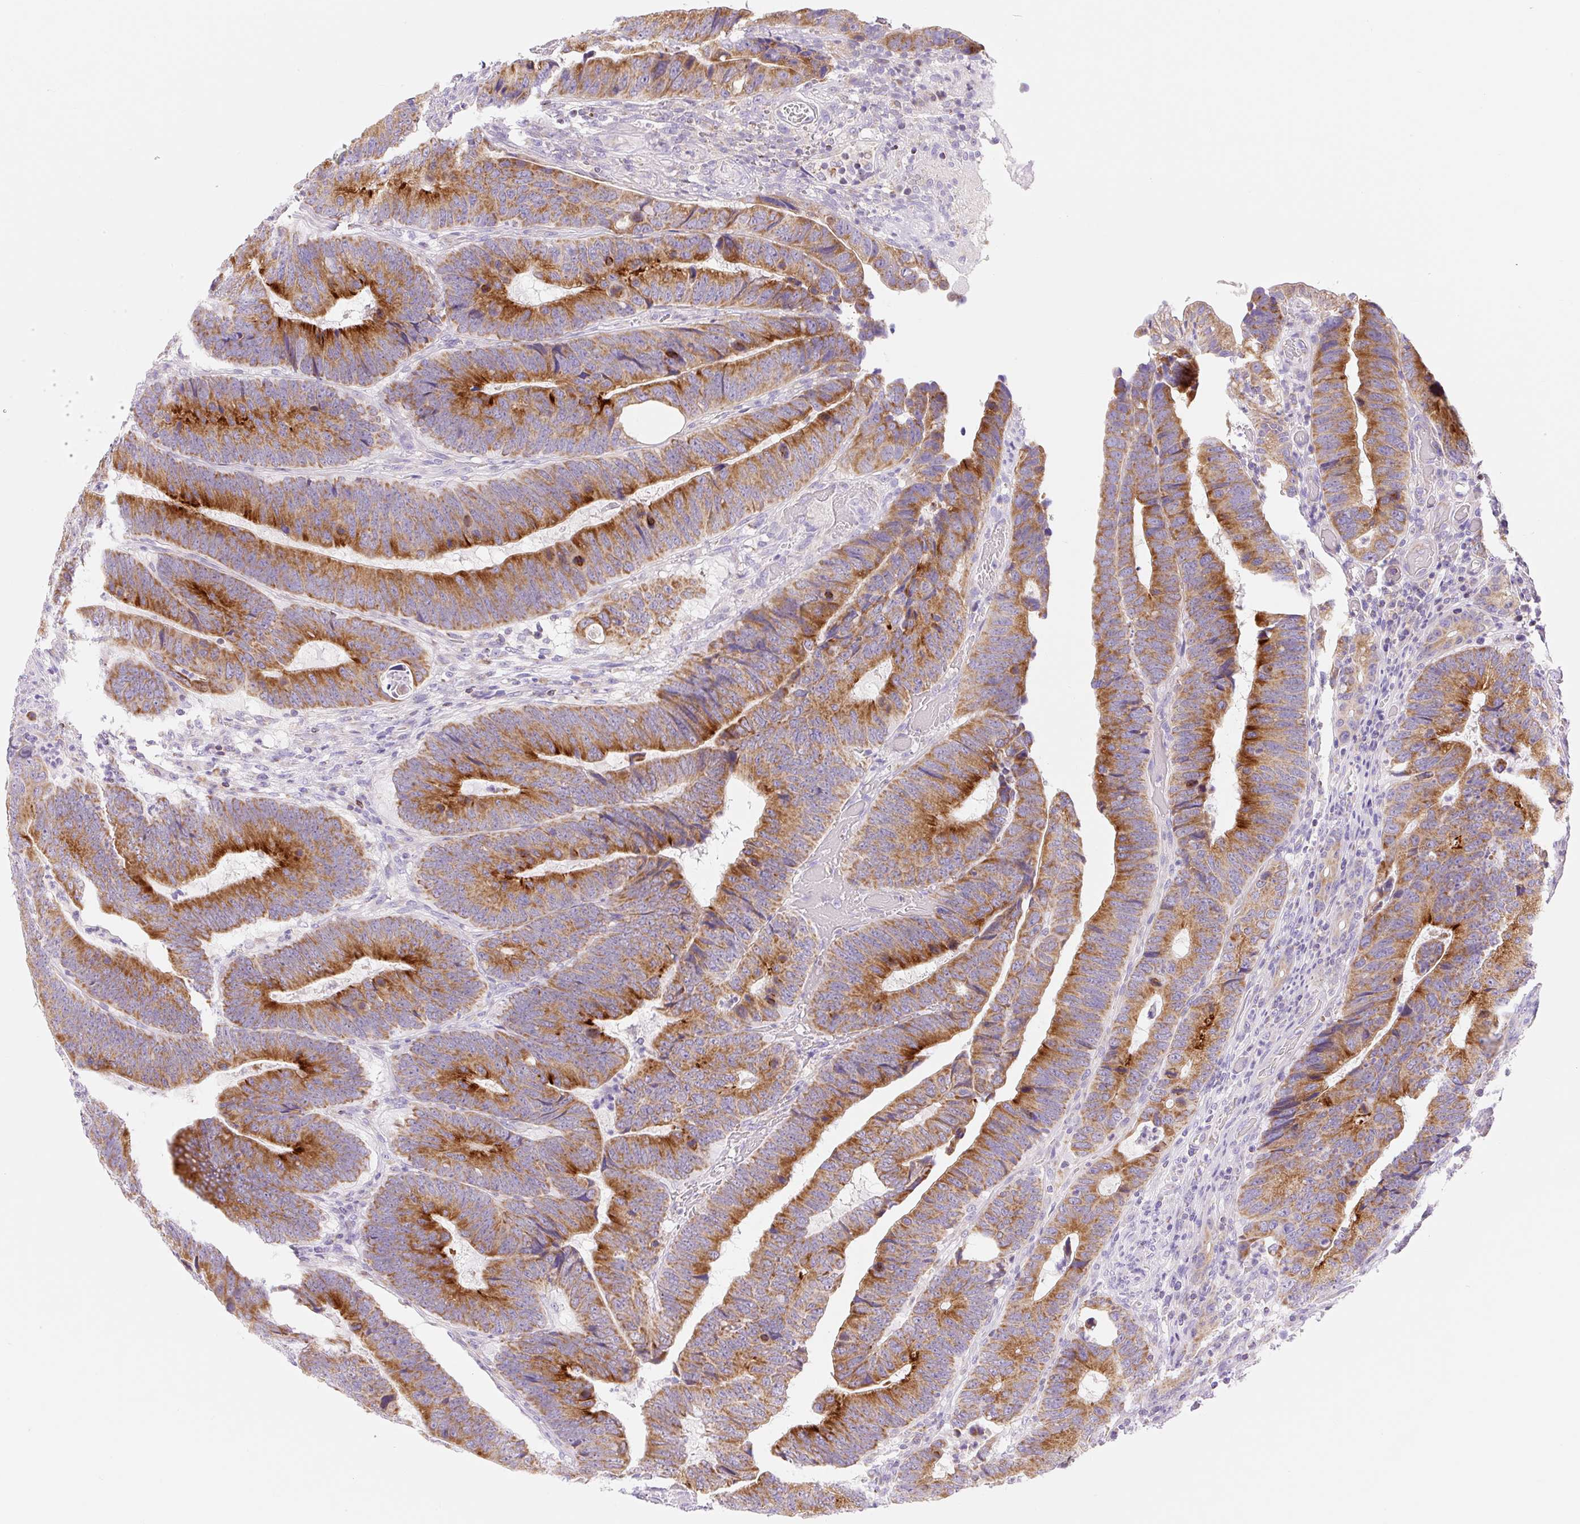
{"staining": {"intensity": "strong", "quantity": ">75%", "location": "cytoplasmic/membranous"}, "tissue": "colorectal cancer", "cell_type": "Tumor cells", "image_type": "cancer", "snomed": [{"axis": "morphology", "description": "Adenocarcinoma, NOS"}, {"axis": "topography", "description": "Colon"}], "caption": "Immunohistochemistry (IHC) micrograph of neoplastic tissue: human adenocarcinoma (colorectal) stained using immunohistochemistry (IHC) exhibits high levels of strong protein expression localized specifically in the cytoplasmic/membranous of tumor cells, appearing as a cytoplasmic/membranous brown color.", "gene": "FOCAD", "patient": {"sex": "male", "age": 62}}